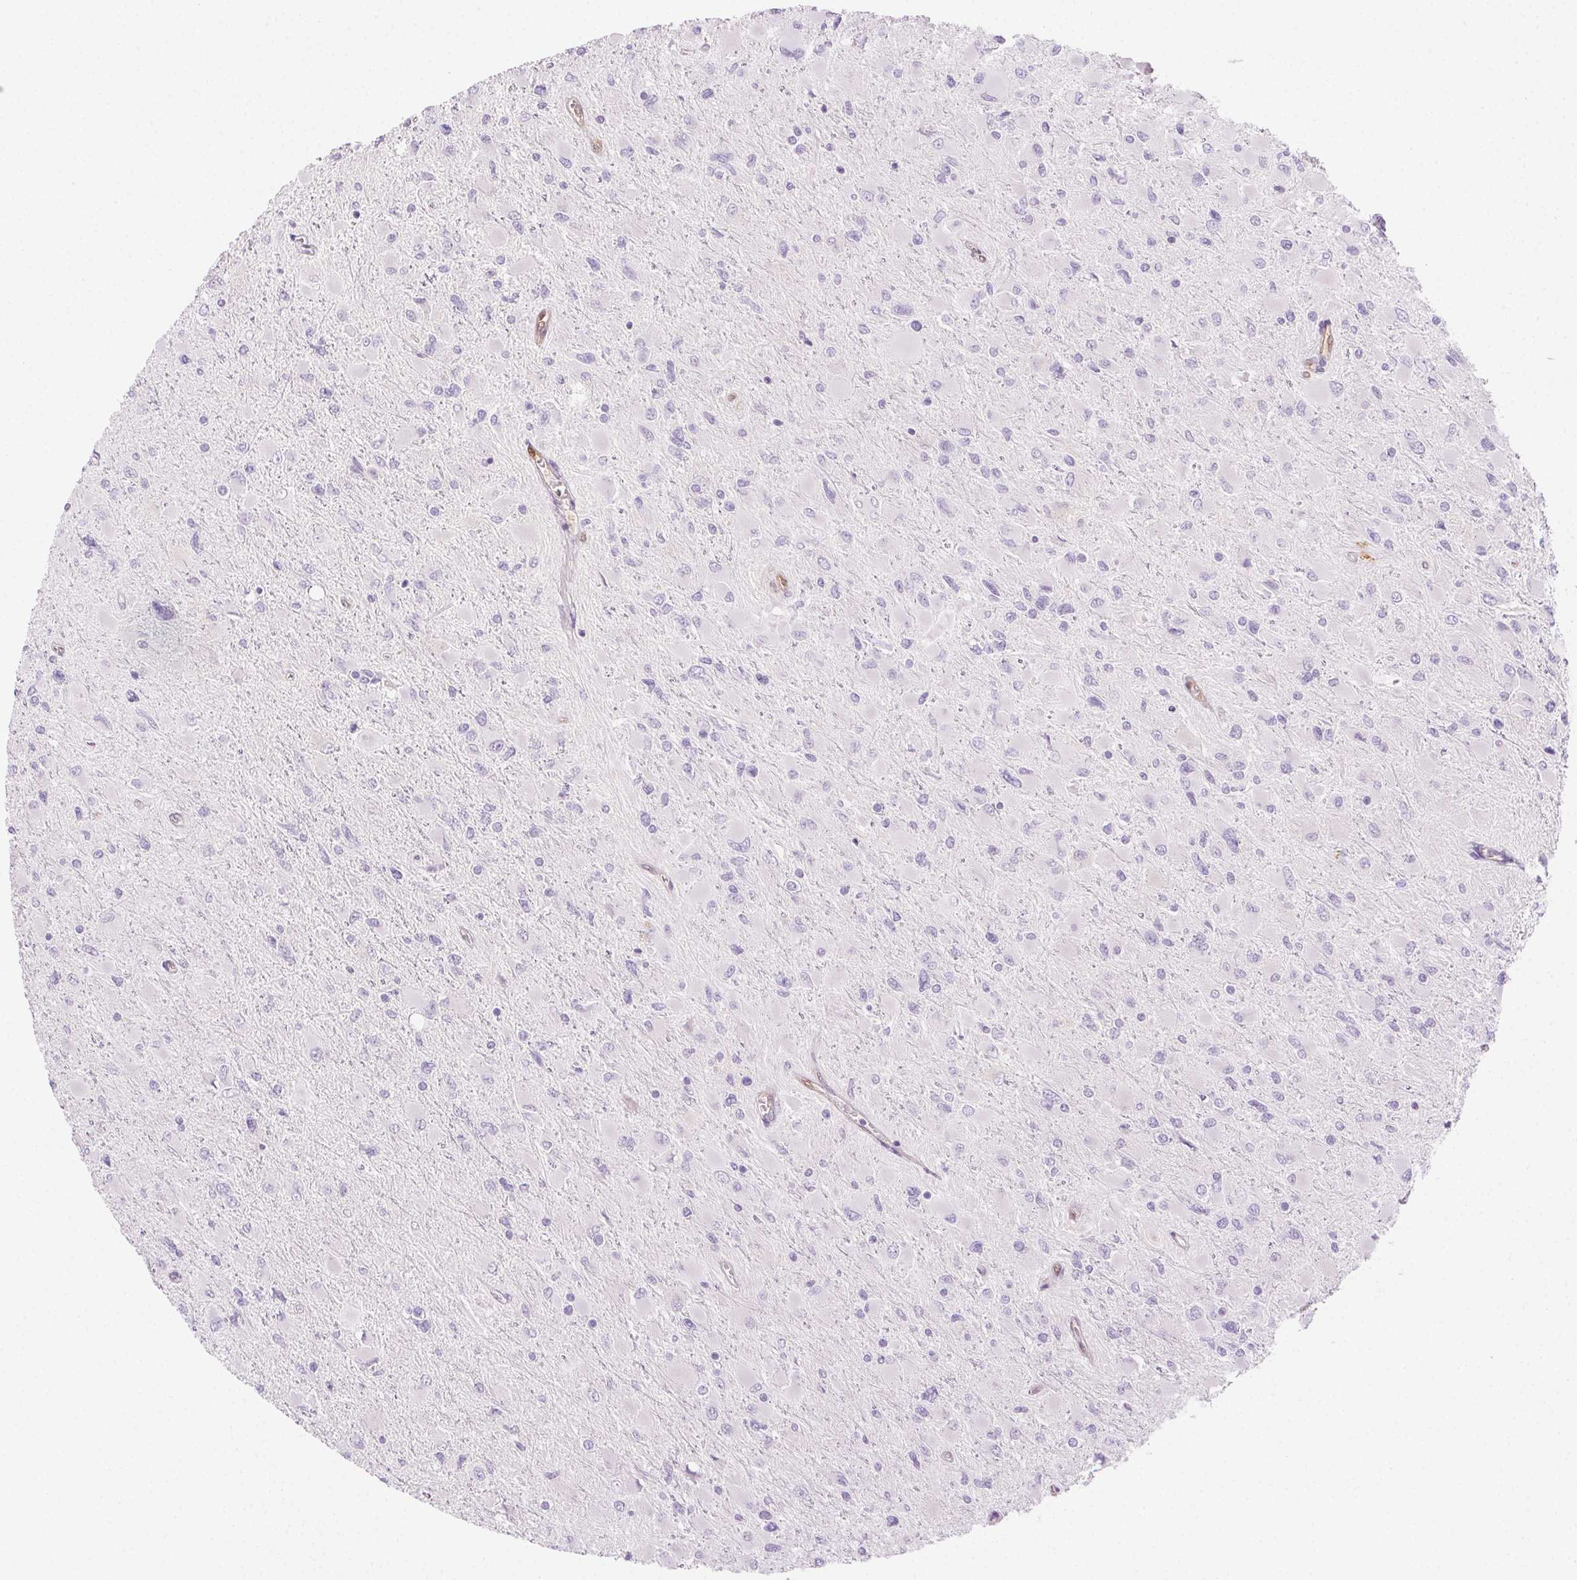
{"staining": {"intensity": "negative", "quantity": "none", "location": "none"}, "tissue": "glioma", "cell_type": "Tumor cells", "image_type": "cancer", "snomed": [{"axis": "morphology", "description": "Glioma, malignant, High grade"}, {"axis": "topography", "description": "Cerebral cortex"}], "caption": "Malignant glioma (high-grade) stained for a protein using IHC shows no staining tumor cells.", "gene": "TMEM45A", "patient": {"sex": "female", "age": 36}}